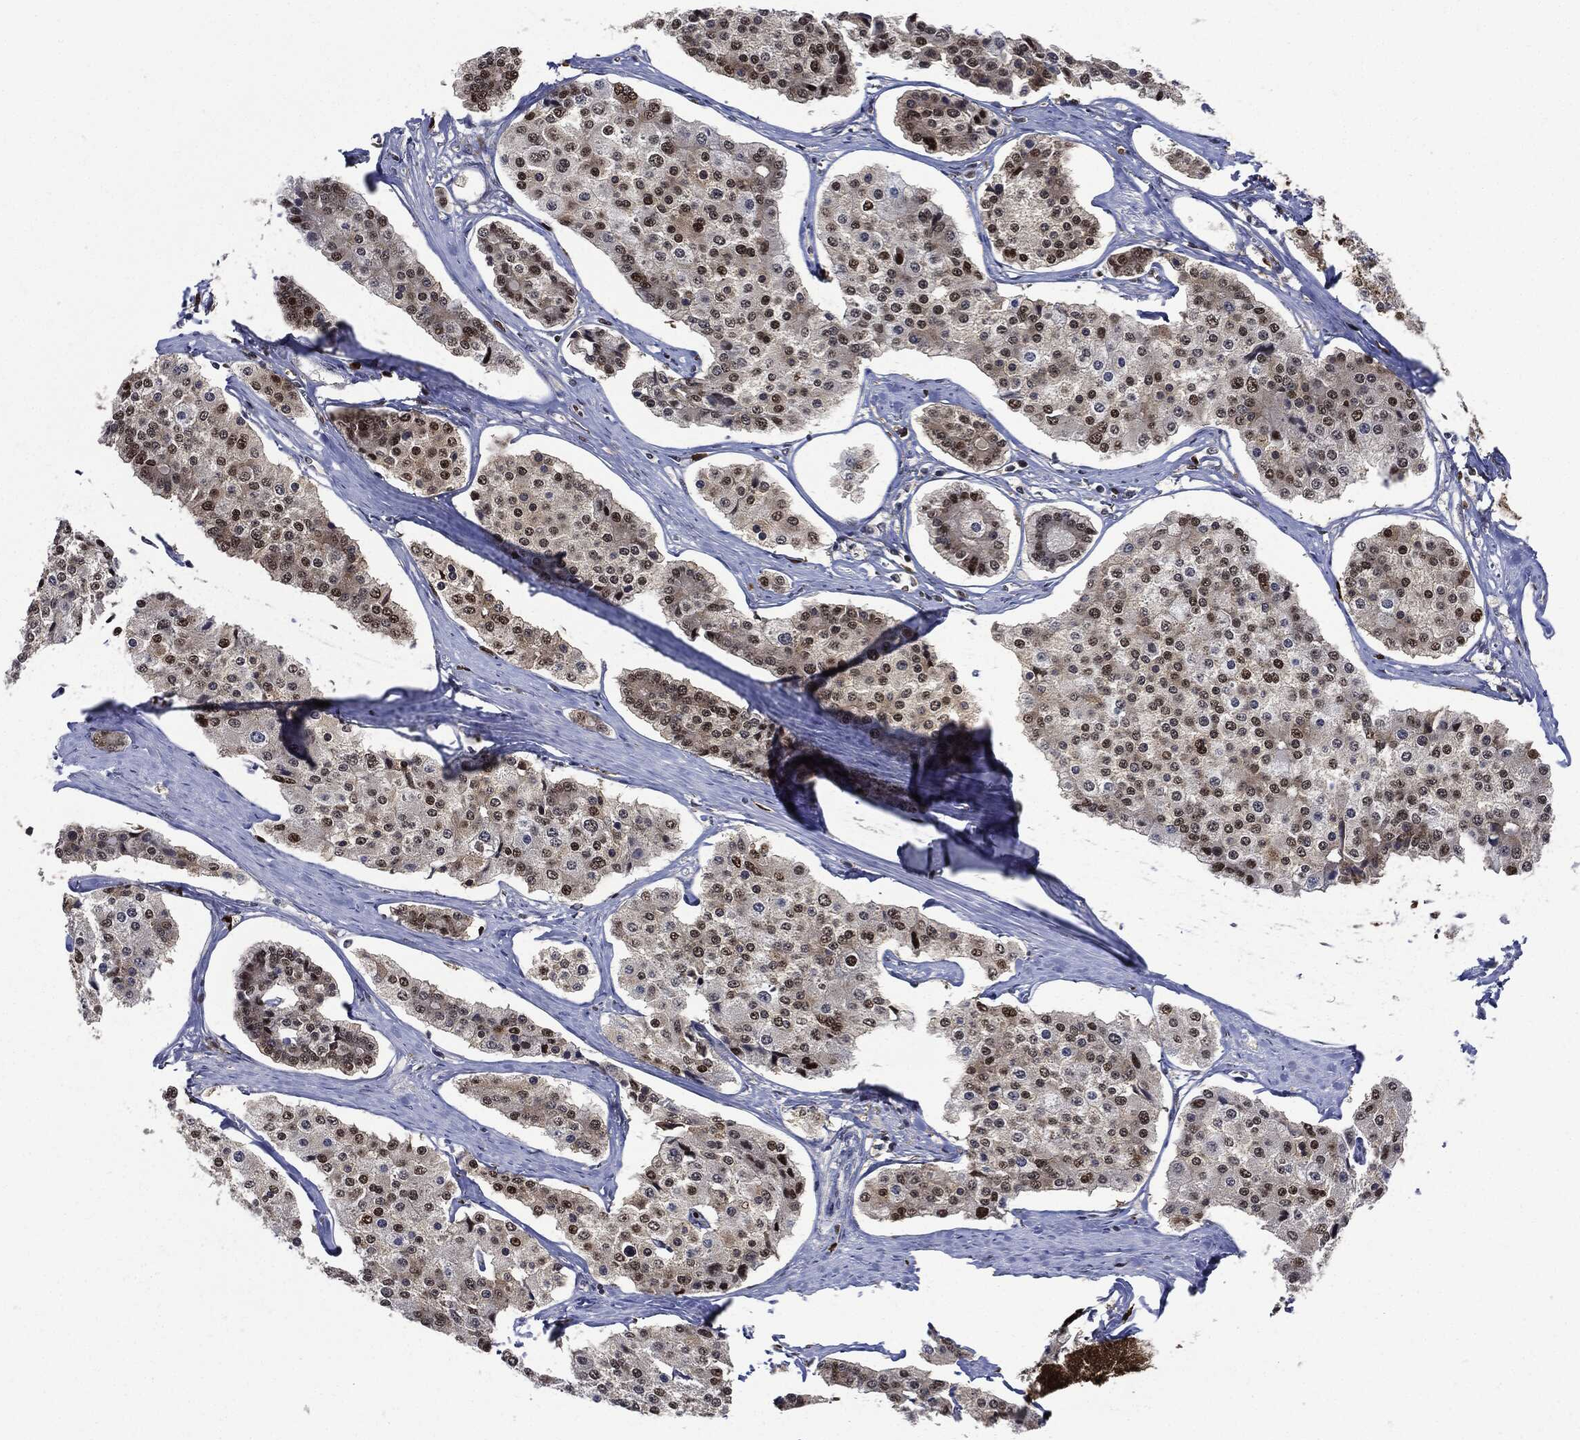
{"staining": {"intensity": "strong", "quantity": "<25%", "location": "nuclear"}, "tissue": "carcinoid", "cell_type": "Tumor cells", "image_type": "cancer", "snomed": [{"axis": "morphology", "description": "Carcinoid, malignant, NOS"}, {"axis": "topography", "description": "Small intestine"}], "caption": "Immunohistochemistry (IHC) of human carcinoid displays medium levels of strong nuclear positivity in about <25% of tumor cells.", "gene": "PCNA", "patient": {"sex": "female", "age": 65}}